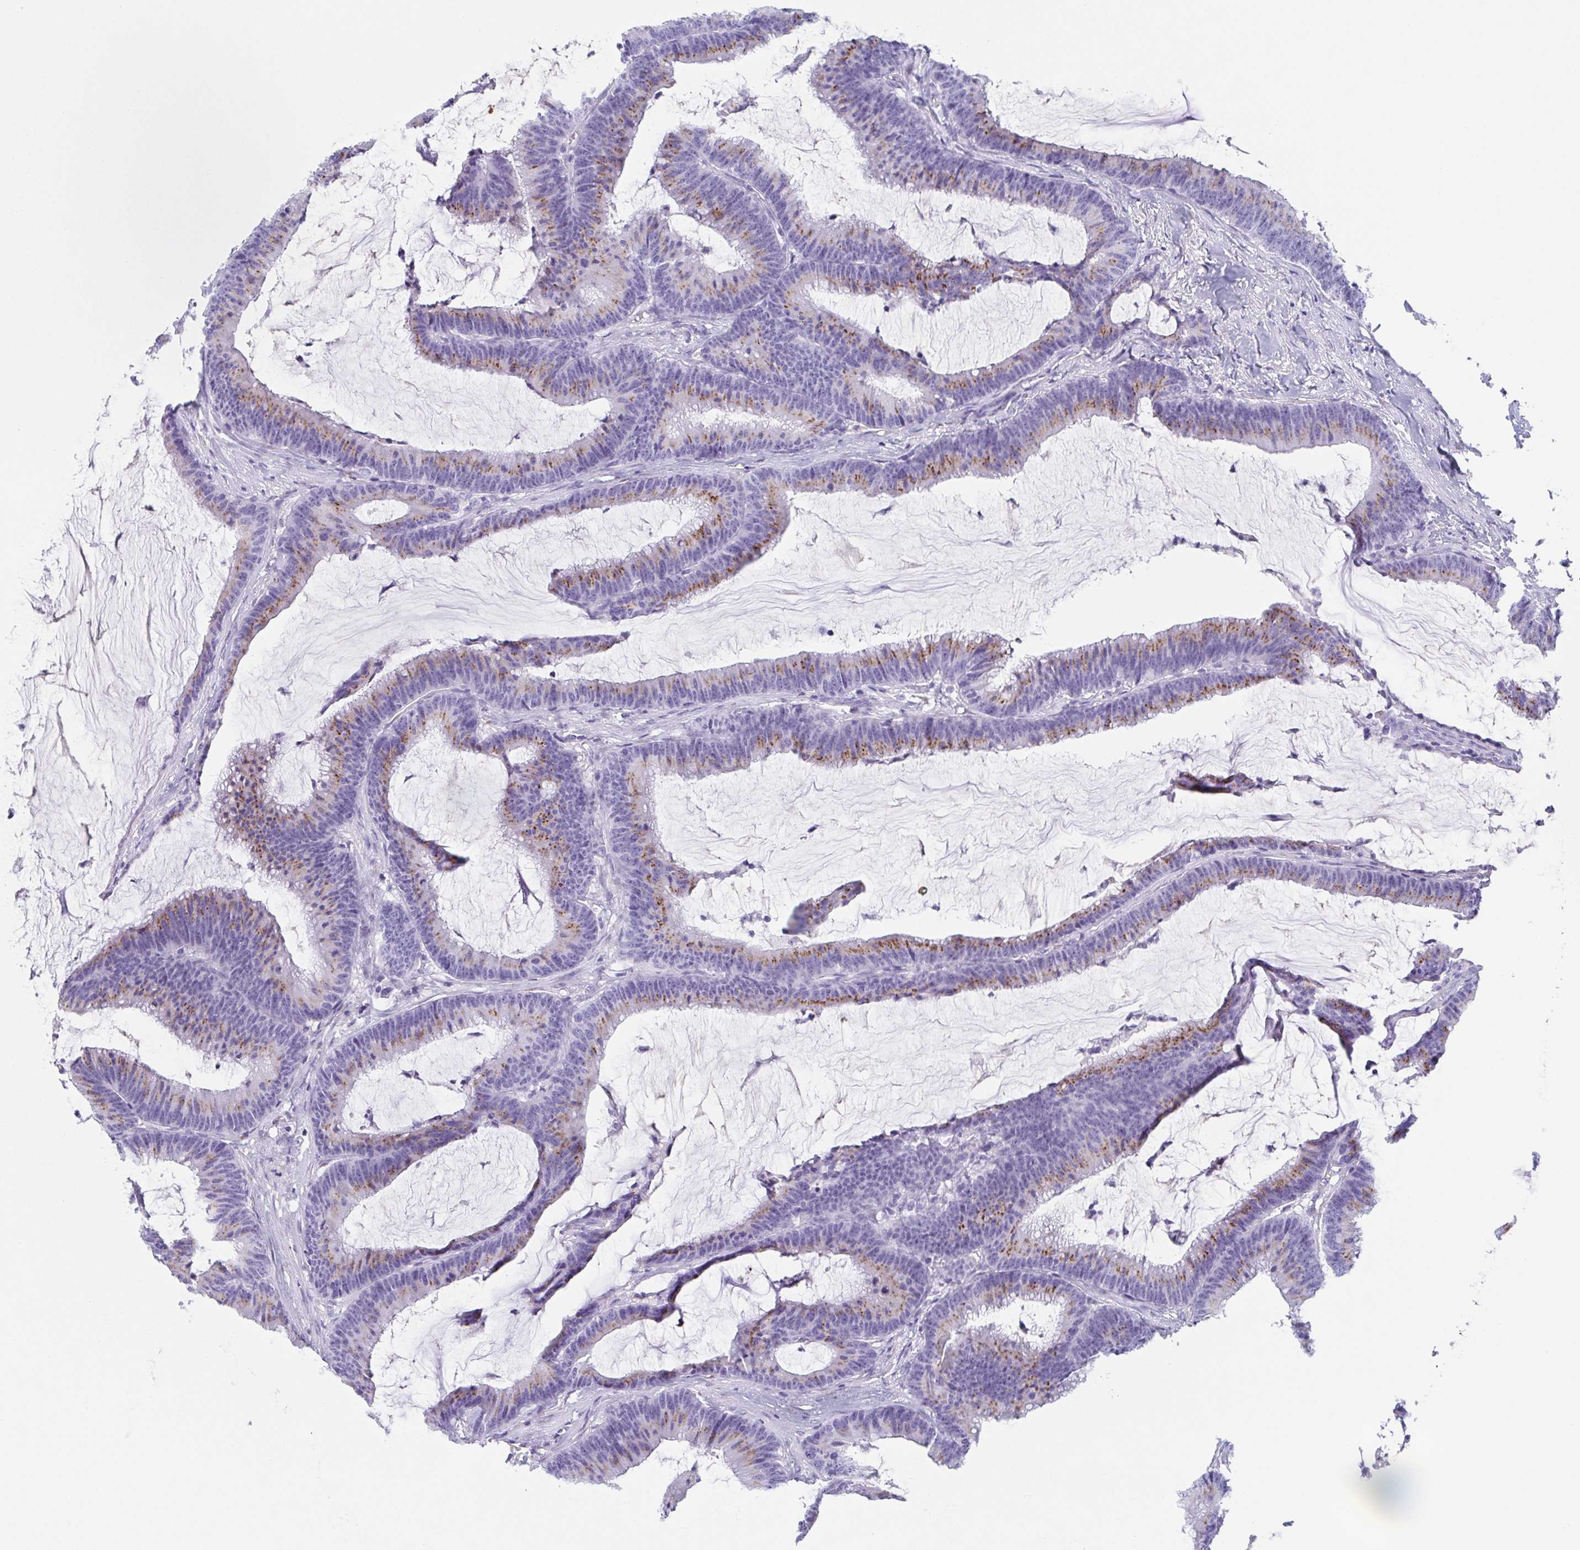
{"staining": {"intensity": "moderate", "quantity": ">75%", "location": "cytoplasmic/membranous"}, "tissue": "colorectal cancer", "cell_type": "Tumor cells", "image_type": "cancer", "snomed": [{"axis": "morphology", "description": "Adenocarcinoma, NOS"}, {"axis": "topography", "description": "Colon"}], "caption": "Immunohistochemistry of colorectal adenocarcinoma displays medium levels of moderate cytoplasmic/membranous staining in approximately >75% of tumor cells. The staining is performed using DAB brown chromogen to label protein expression. The nuclei are counter-stained blue using hematoxylin.", "gene": "LDLRAD1", "patient": {"sex": "female", "age": 78}}